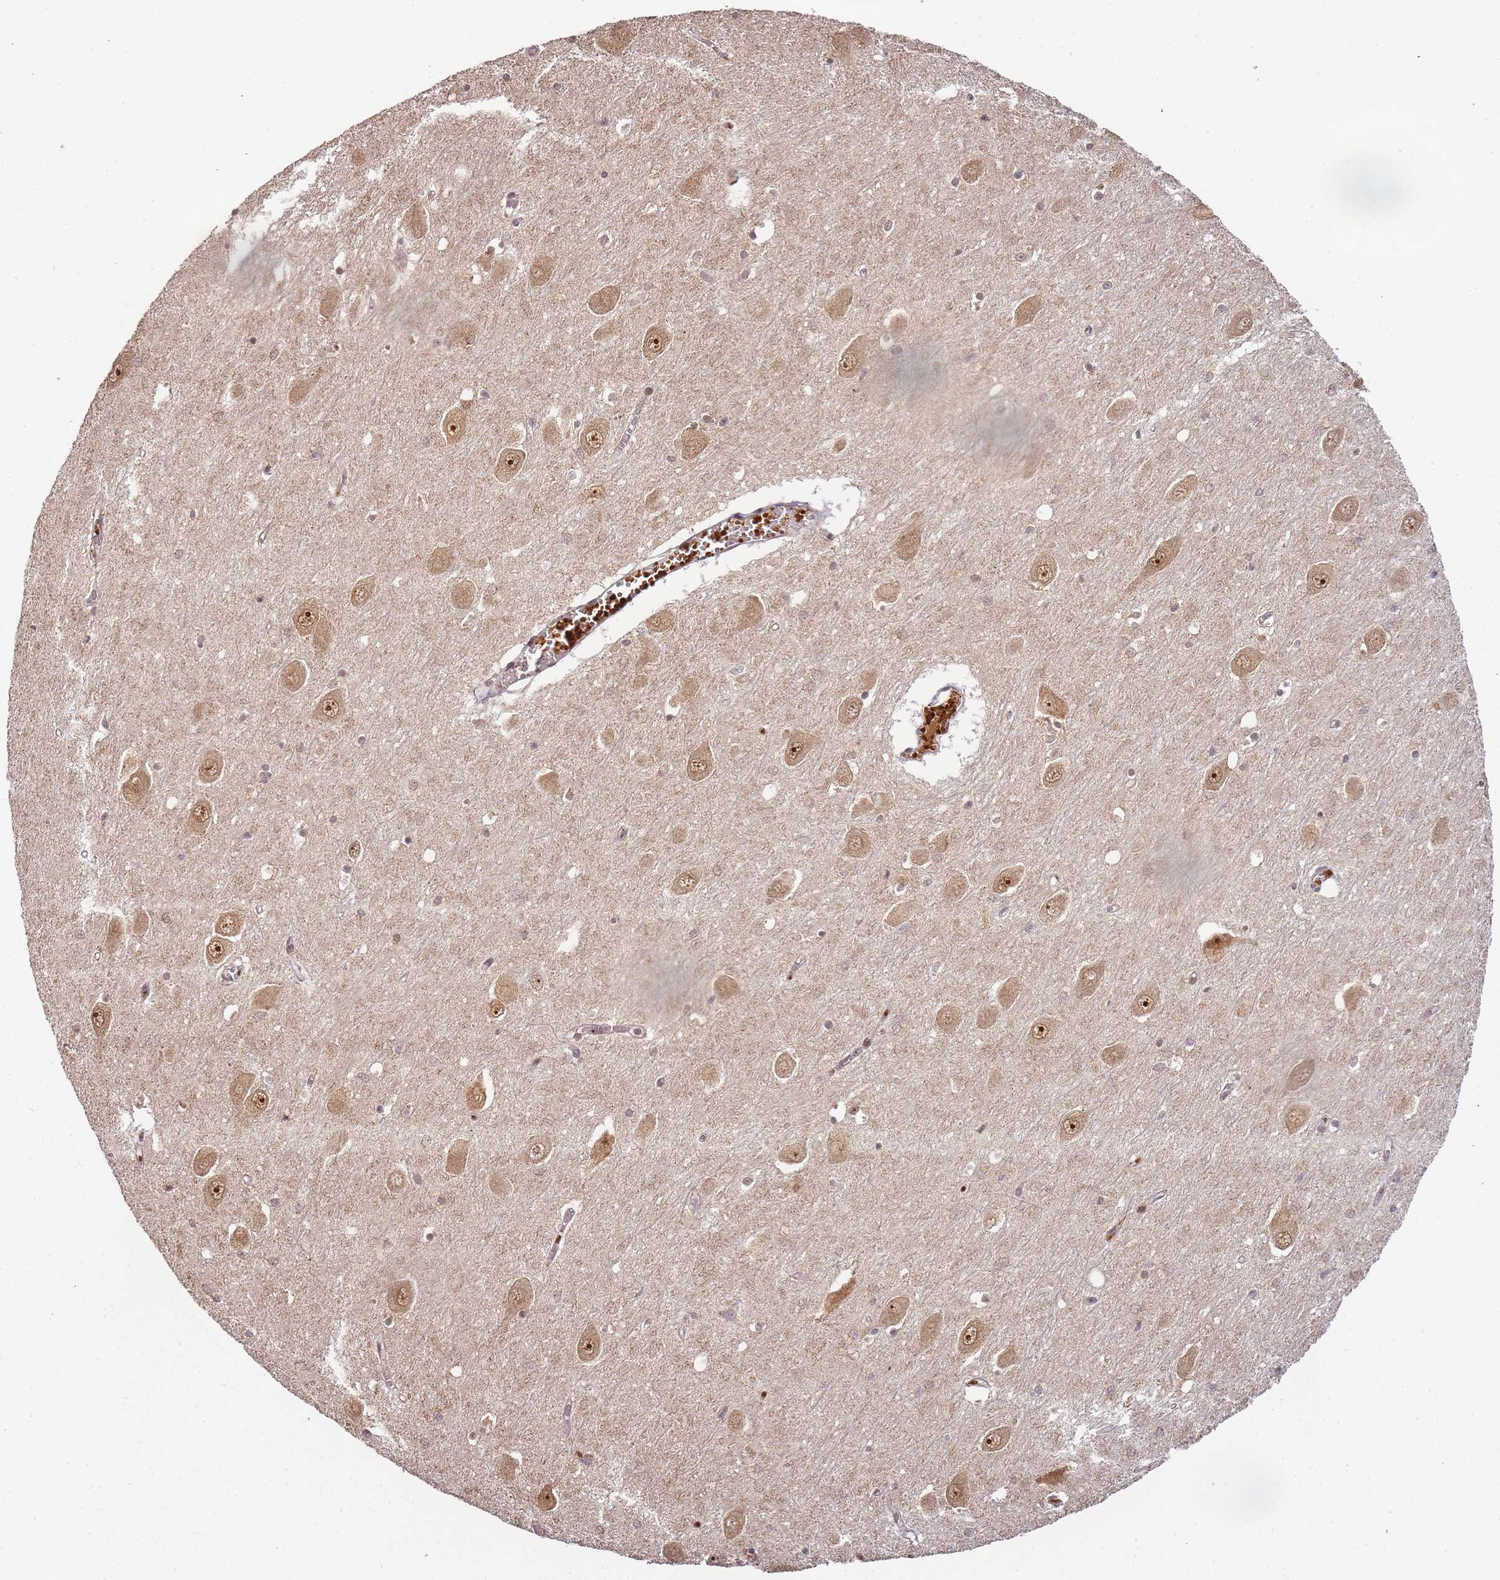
{"staining": {"intensity": "weak", "quantity": "25%-75%", "location": "cytoplasmic/membranous"}, "tissue": "hippocampus", "cell_type": "Glial cells", "image_type": "normal", "snomed": [{"axis": "morphology", "description": "Normal tissue, NOS"}, {"axis": "topography", "description": "Hippocampus"}], "caption": "Protein staining of normal hippocampus exhibits weak cytoplasmic/membranous positivity in approximately 25%-75% of glial cells. Using DAB (brown) and hematoxylin (blue) stains, captured at high magnification using brightfield microscopy.", "gene": "ZNF497", "patient": {"sex": "male", "age": 70}}